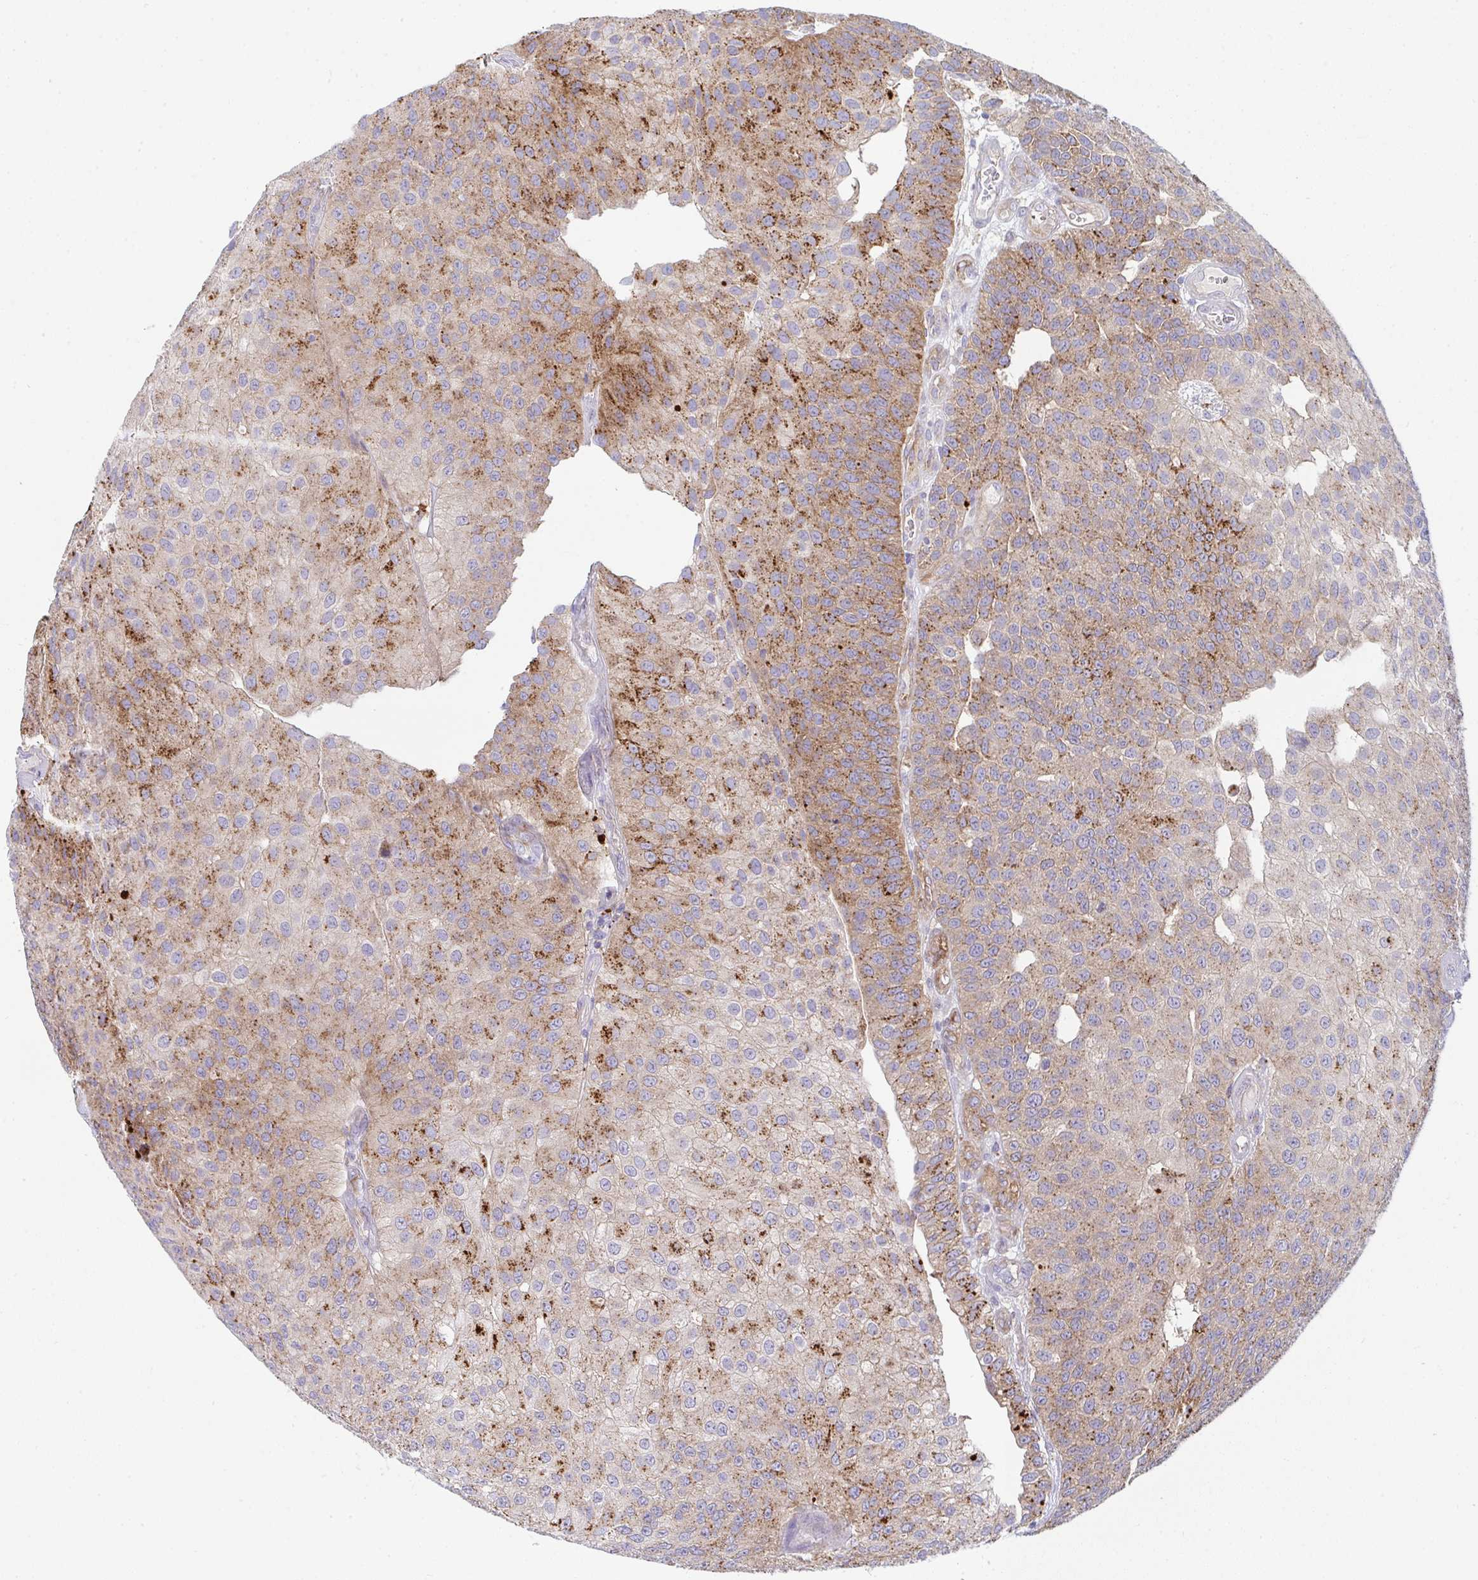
{"staining": {"intensity": "strong", "quantity": "25%-75%", "location": "cytoplasmic/membranous"}, "tissue": "urothelial cancer", "cell_type": "Tumor cells", "image_type": "cancer", "snomed": [{"axis": "morphology", "description": "Urothelial carcinoma, NOS"}, {"axis": "topography", "description": "Urinary bladder"}], "caption": "Brown immunohistochemical staining in human transitional cell carcinoma exhibits strong cytoplasmic/membranous expression in approximately 25%-75% of tumor cells. (DAB = brown stain, brightfield microscopy at high magnification).", "gene": "GAB1", "patient": {"sex": "male", "age": 87}}